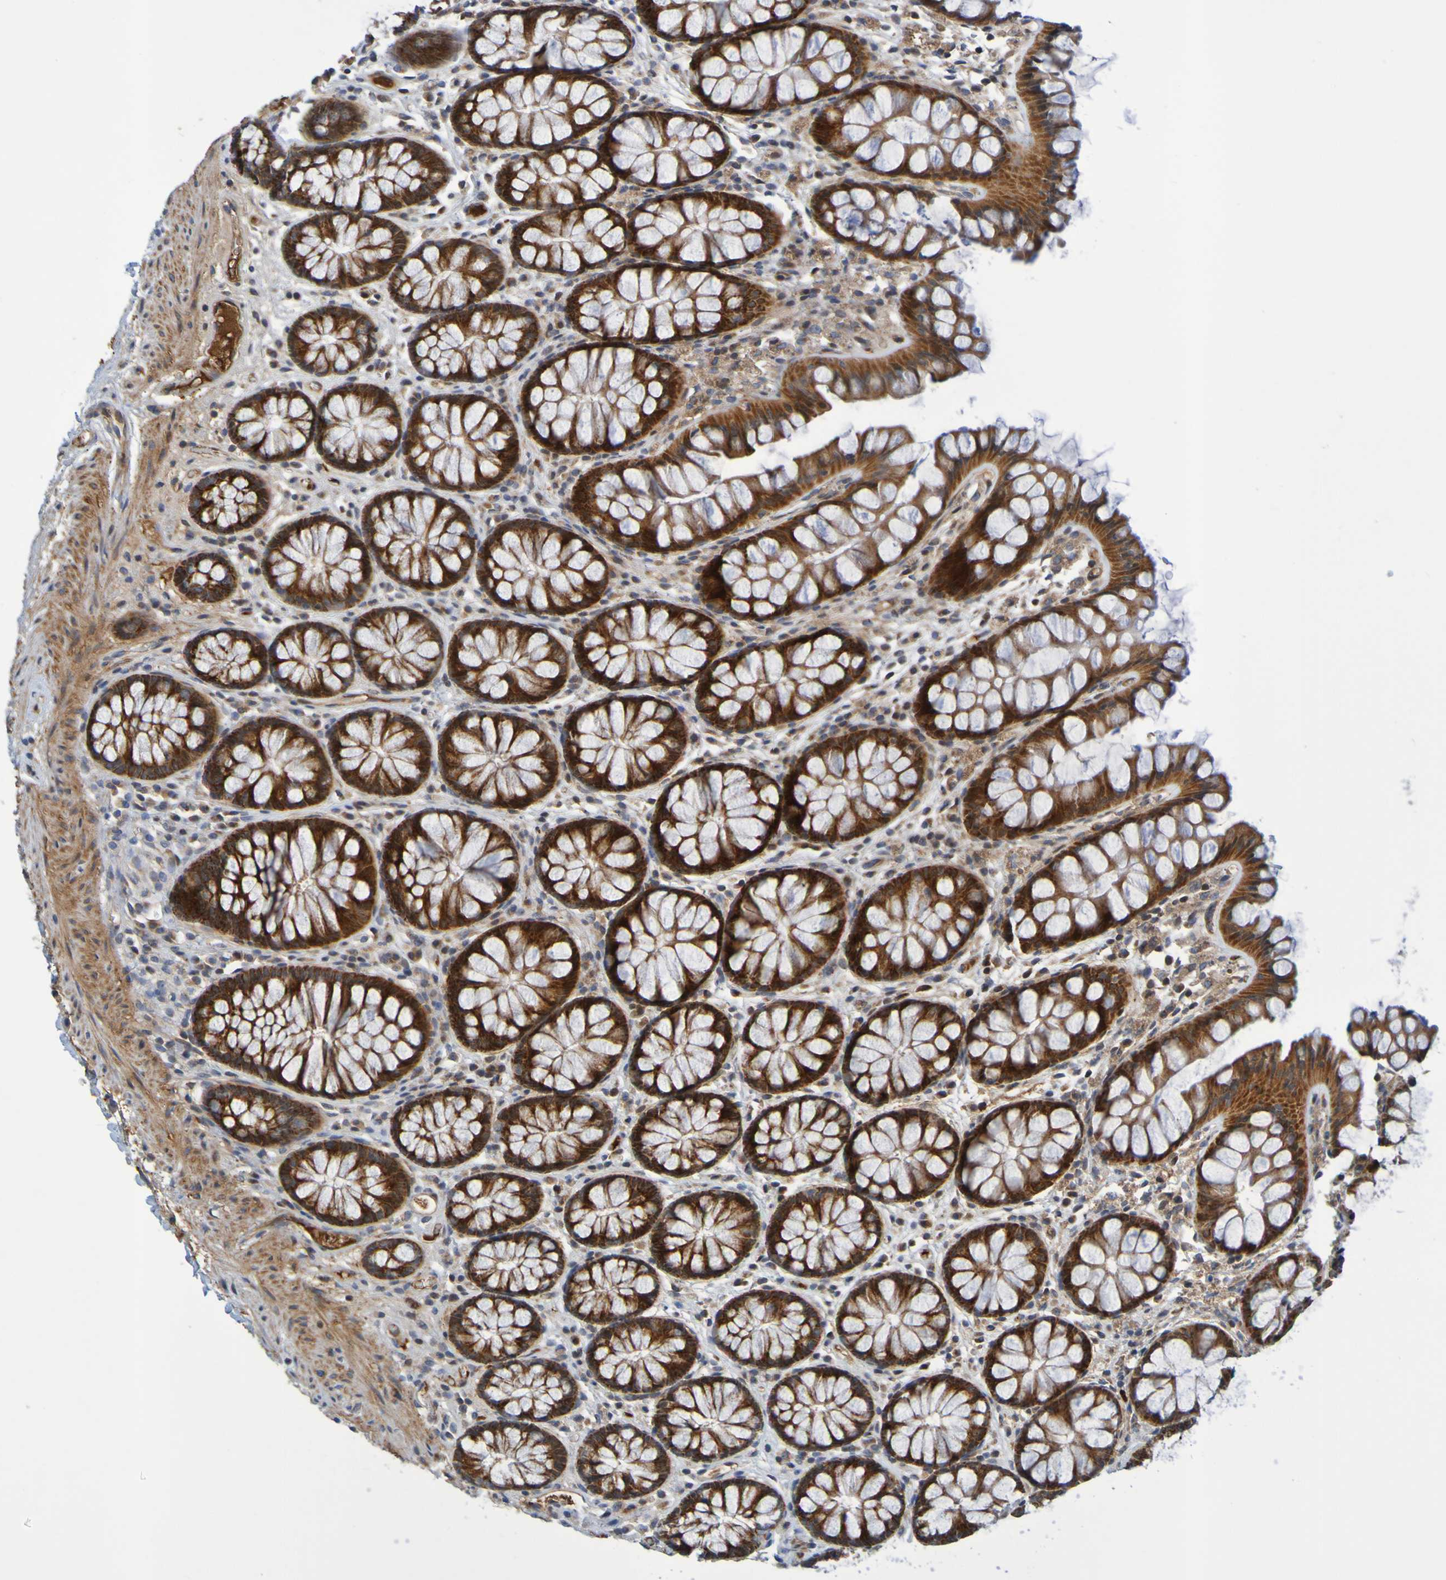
{"staining": {"intensity": "negative", "quantity": "none", "location": "none"}, "tissue": "colon", "cell_type": "Endothelial cells", "image_type": "normal", "snomed": [{"axis": "morphology", "description": "Normal tissue, NOS"}, {"axis": "topography", "description": "Colon"}], "caption": "Immunohistochemistry of benign human colon demonstrates no positivity in endothelial cells.", "gene": "CCDC51", "patient": {"sex": "female", "age": 55}}